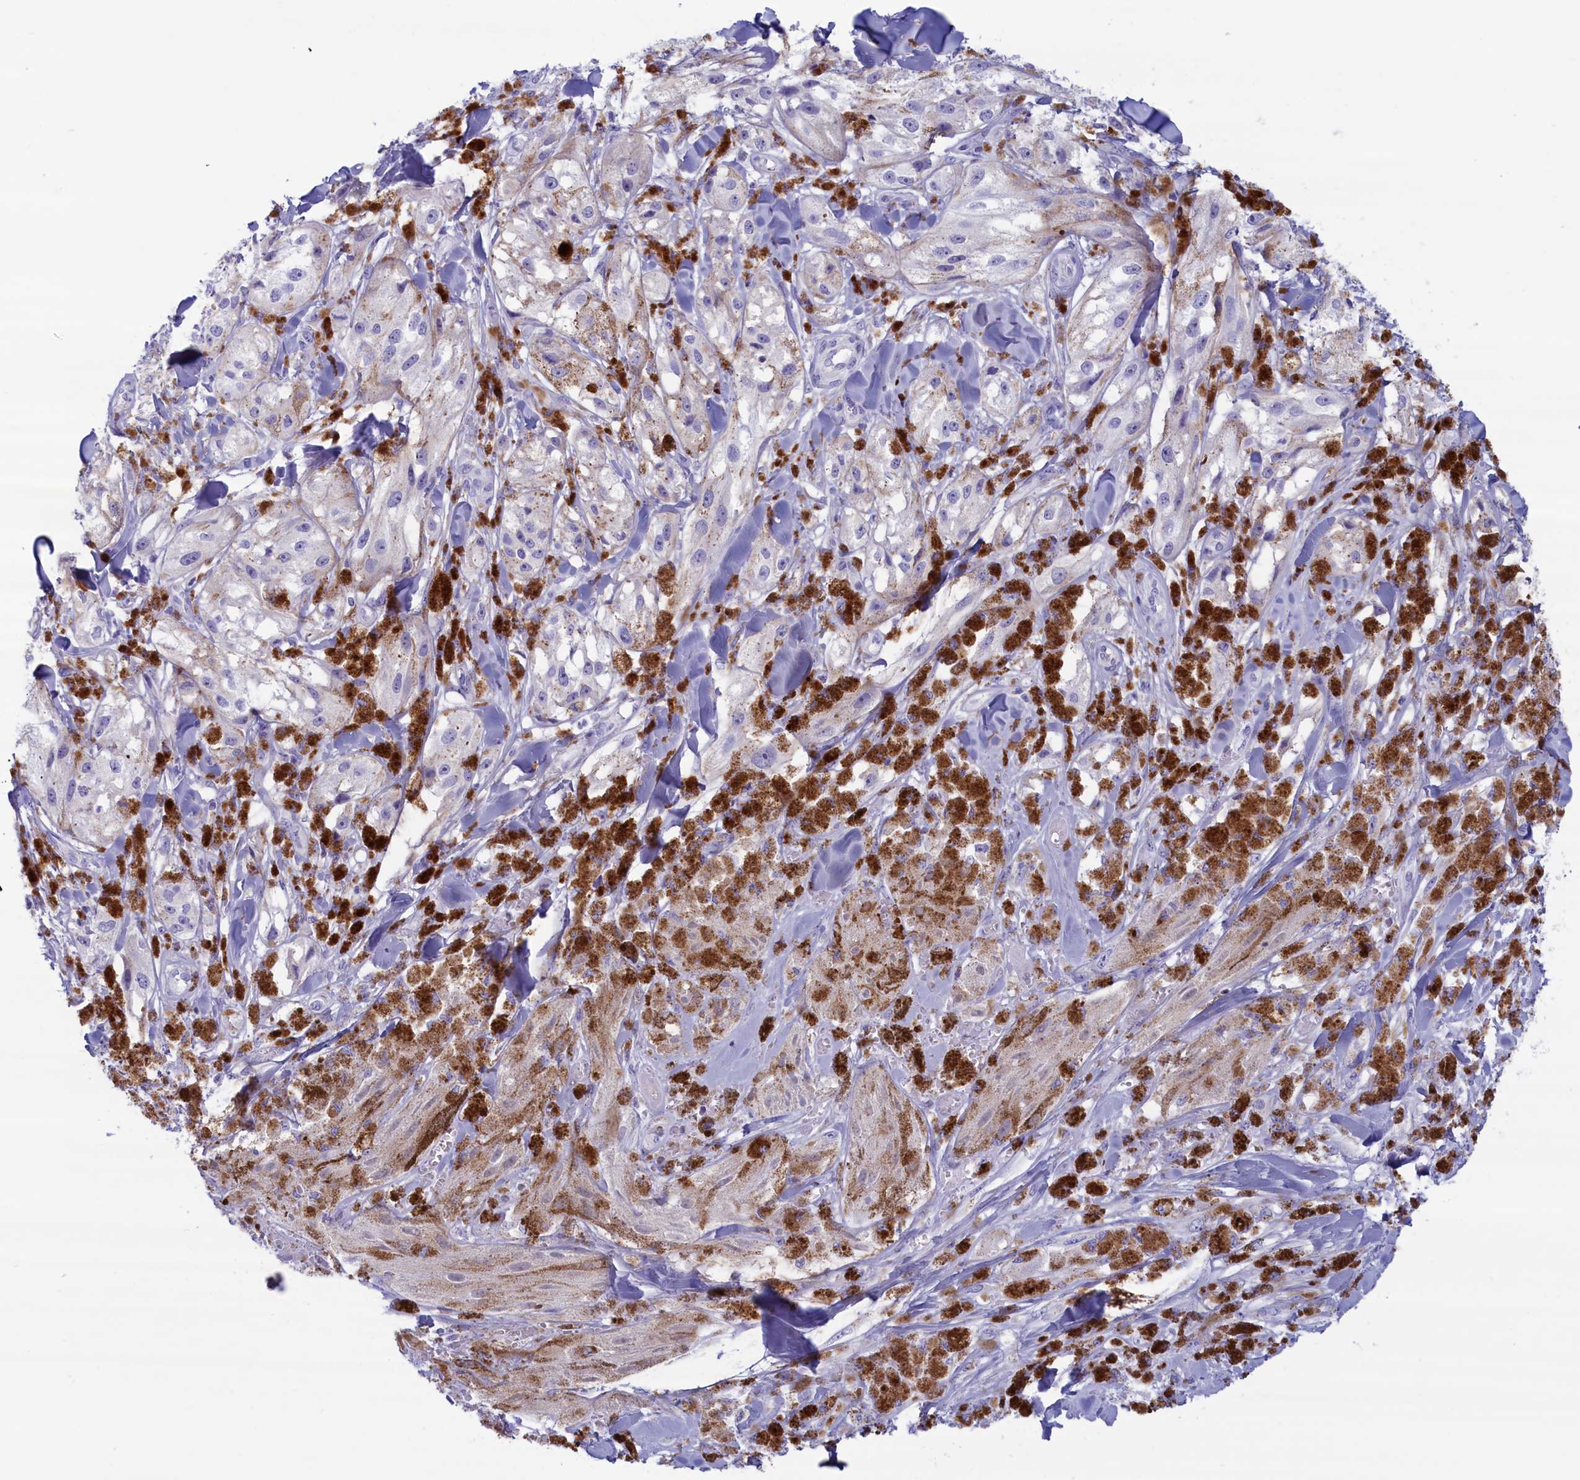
{"staining": {"intensity": "negative", "quantity": "none", "location": "none"}, "tissue": "melanoma", "cell_type": "Tumor cells", "image_type": "cancer", "snomed": [{"axis": "morphology", "description": "Malignant melanoma, NOS"}, {"axis": "topography", "description": "Skin"}], "caption": "Tumor cells show no significant protein positivity in malignant melanoma.", "gene": "MPV17L2", "patient": {"sex": "male", "age": 88}}